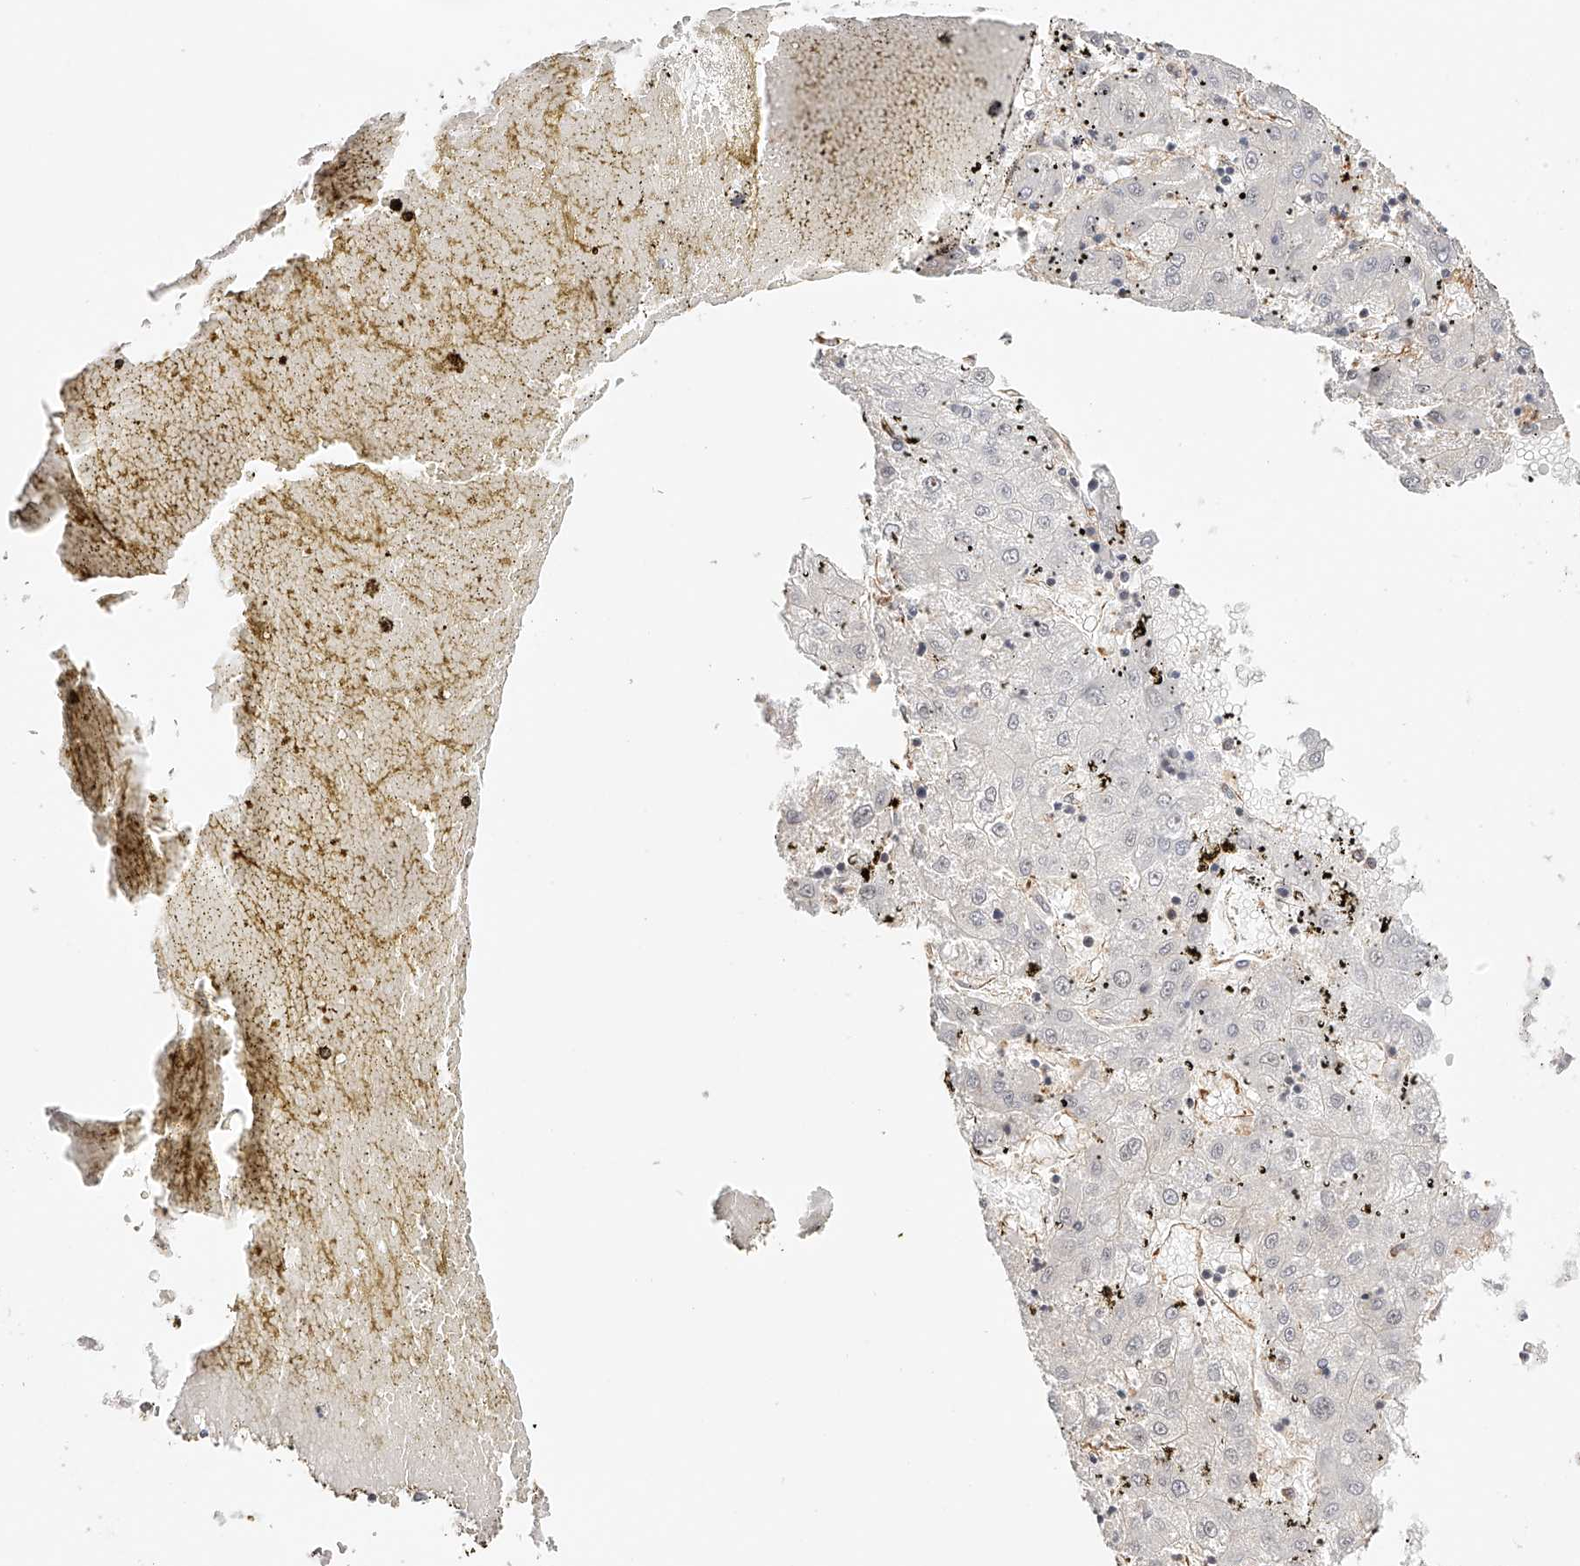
{"staining": {"intensity": "negative", "quantity": "none", "location": "none"}, "tissue": "liver cancer", "cell_type": "Tumor cells", "image_type": "cancer", "snomed": [{"axis": "morphology", "description": "Carcinoma, Hepatocellular, NOS"}, {"axis": "topography", "description": "Liver"}], "caption": "Tumor cells show no significant protein expression in liver cancer (hepatocellular carcinoma).", "gene": "SYNC", "patient": {"sex": "male", "age": 72}}